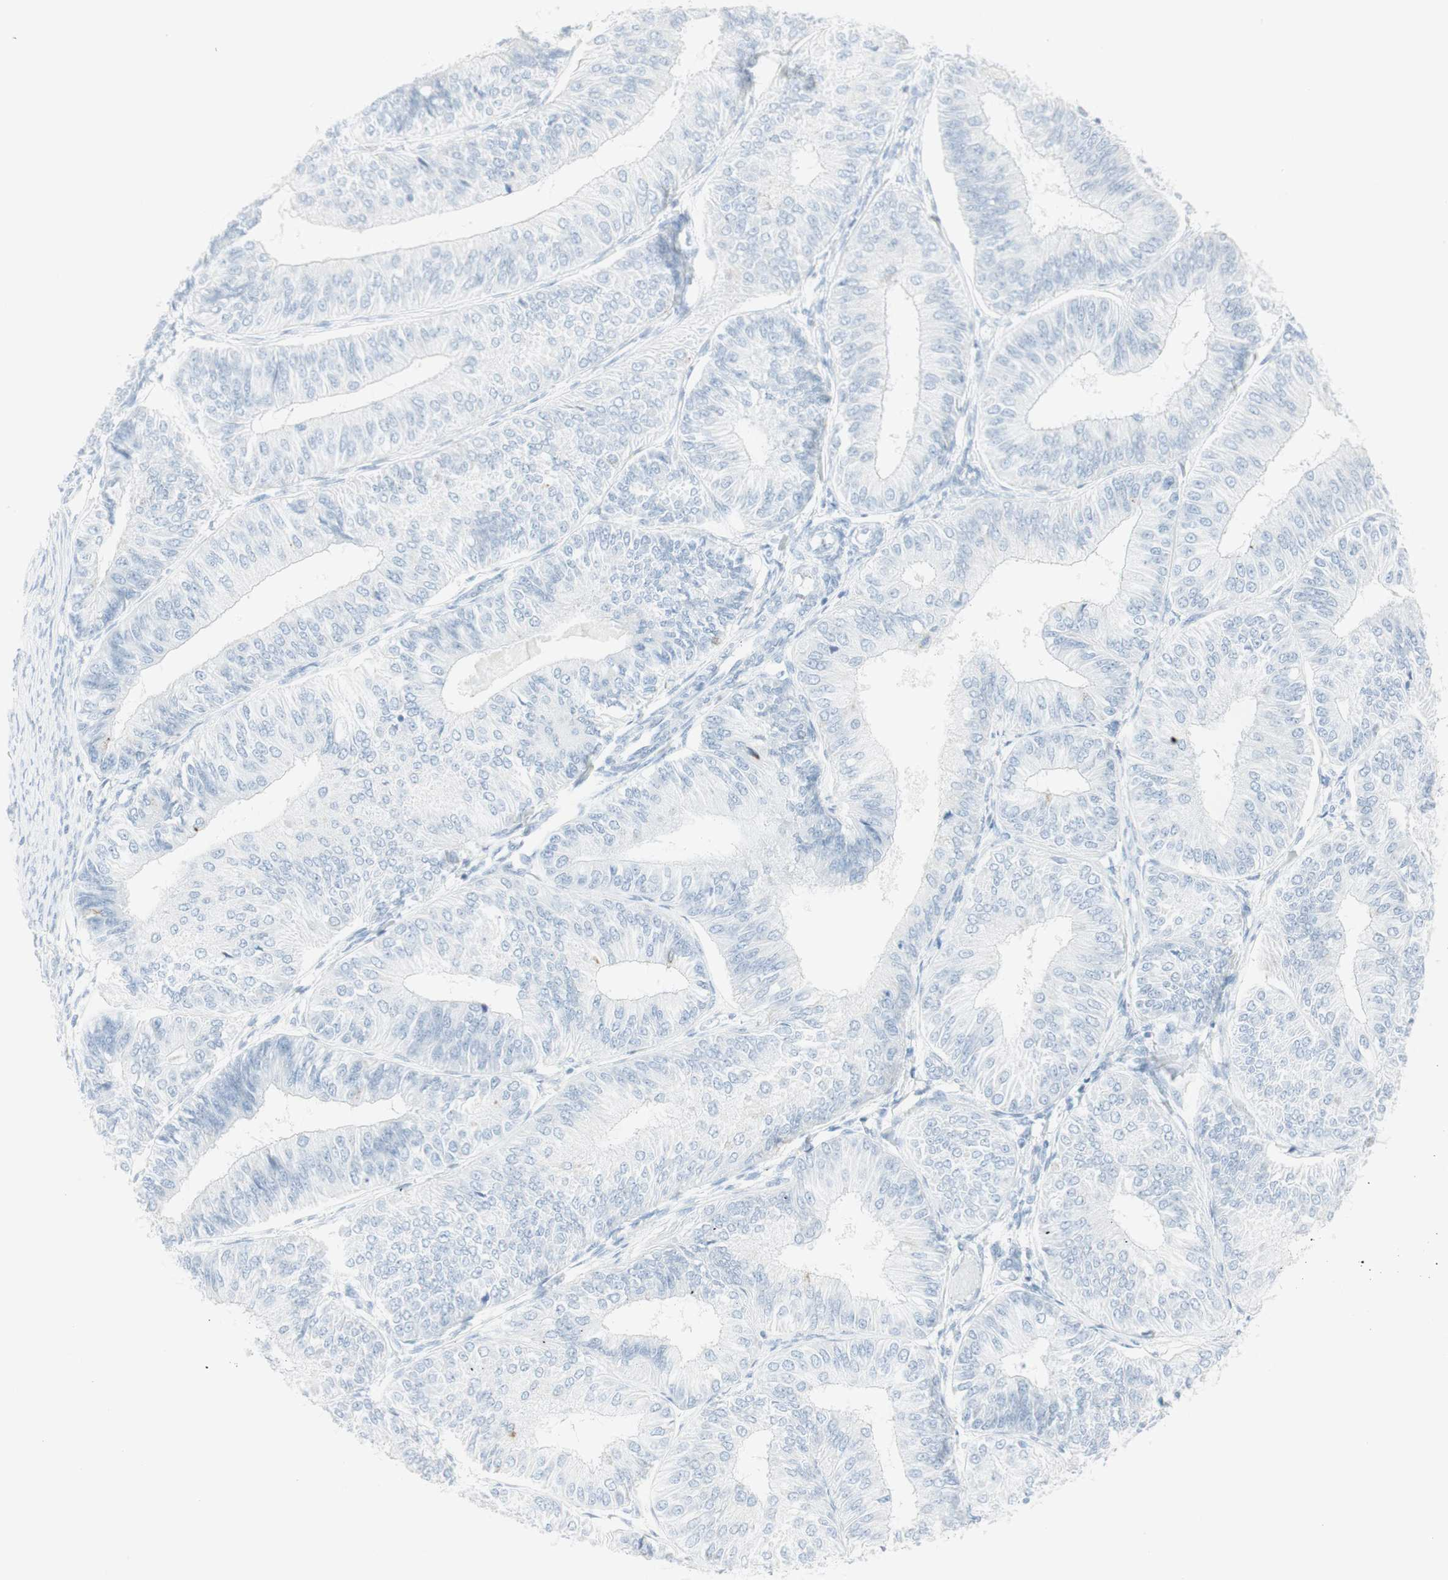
{"staining": {"intensity": "negative", "quantity": "none", "location": "none"}, "tissue": "endometrial cancer", "cell_type": "Tumor cells", "image_type": "cancer", "snomed": [{"axis": "morphology", "description": "Adenocarcinoma, NOS"}, {"axis": "topography", "description": "Endometrium"}], "caption": "Image shows no significant protein expression in tumor cells of endometrial cancer (adenocarcinoma).", "gene": "NAPSA", "patient": {"sex": "female", "age": 58}}